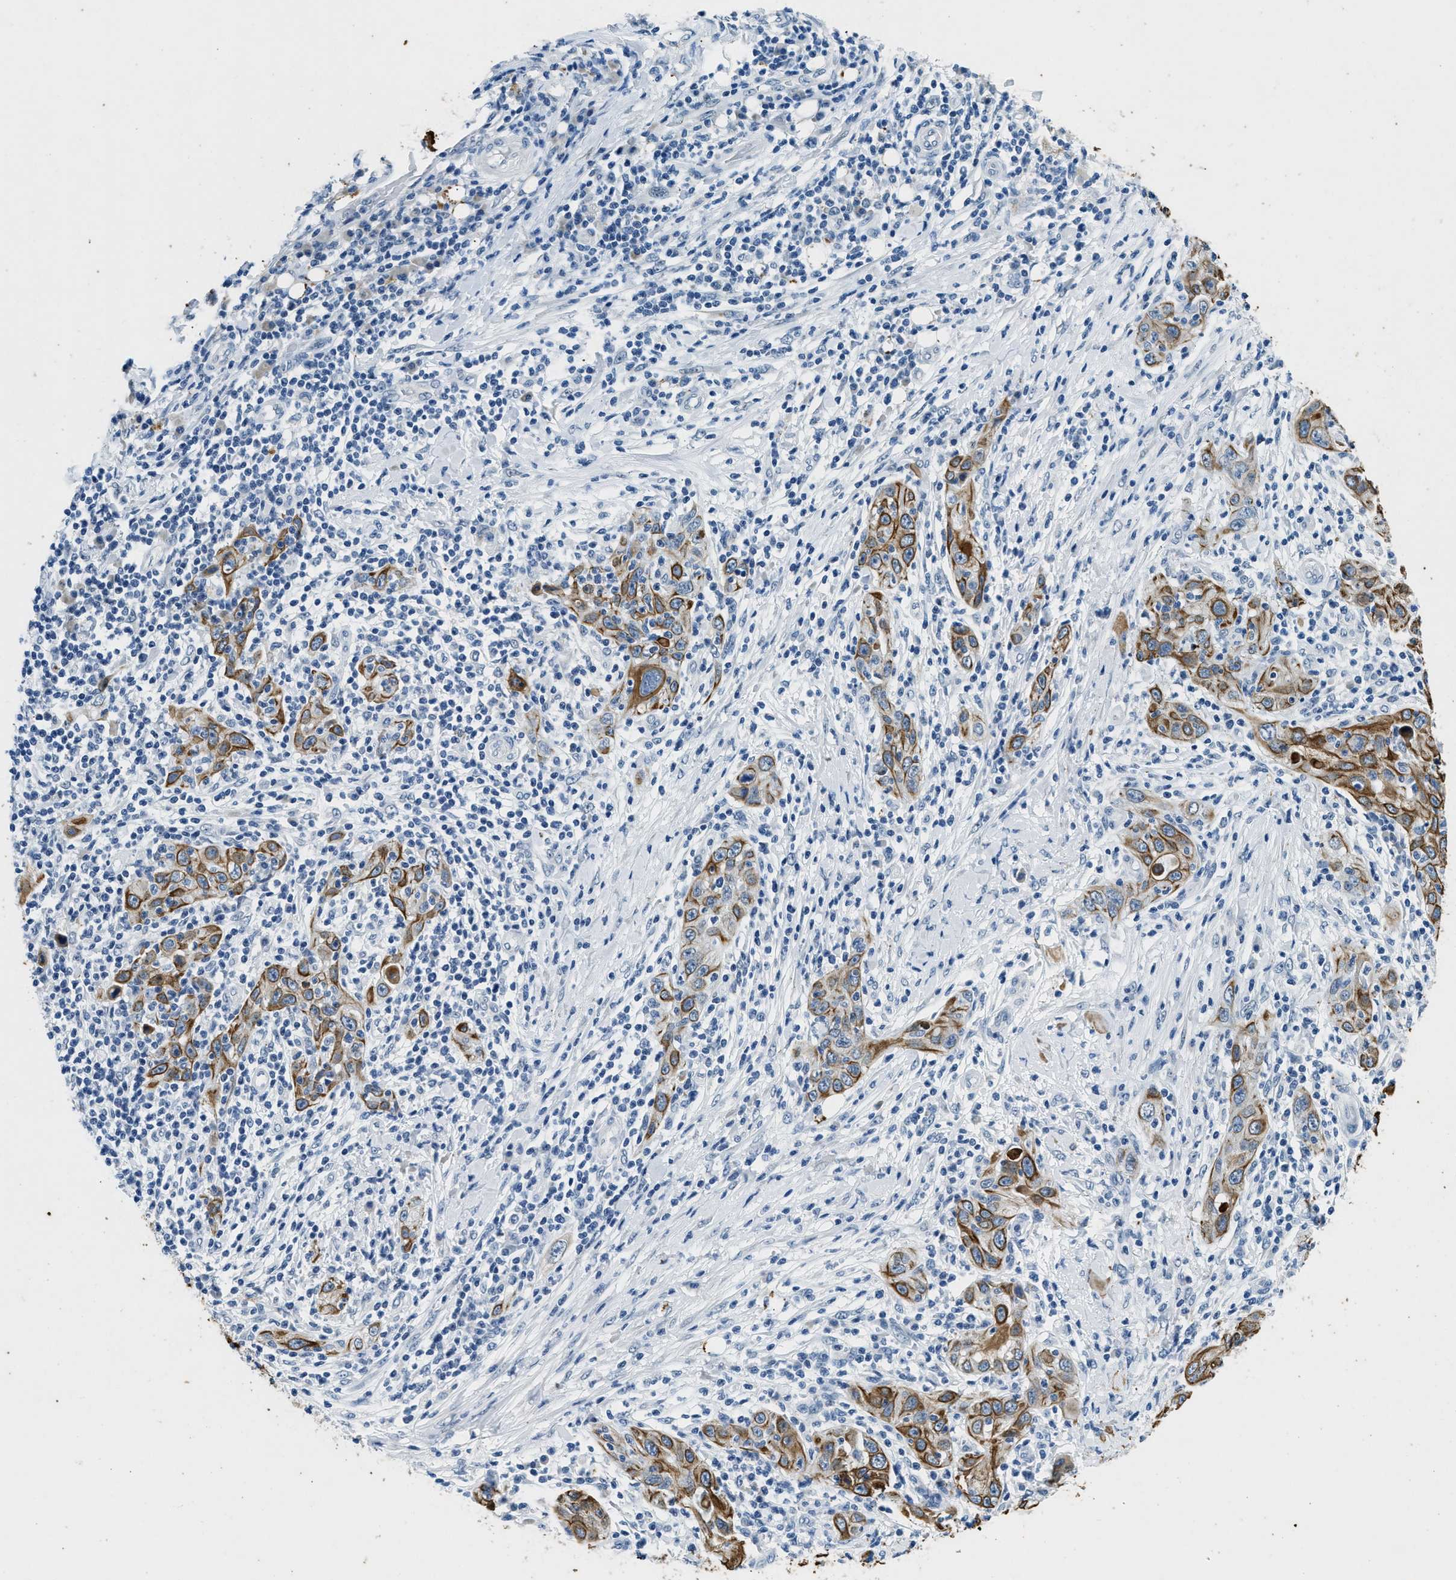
{"staining": {"intensity": "strong", "quantity": ">75%", "location": "cytoplasmic/membranous"}, "tissue": "skin cancer", "cell_type": "Tumor cells", "image_type": "cancer", "snomed": [{"axis": "morphology", "description": "Squamous cell carcinoma, NOS"}, {"axis": "topography", "description": "Skin"}], "caption": "DAB (3,3'-diaminobenzidine) immunohistochemical staining of human skin cancer exhibits strong cytoplasmic/membranous protein positivity in approximately >75% of tumor cells.", "gene": "CFAP20", "patient": {"sex": "female", "age": 88}}